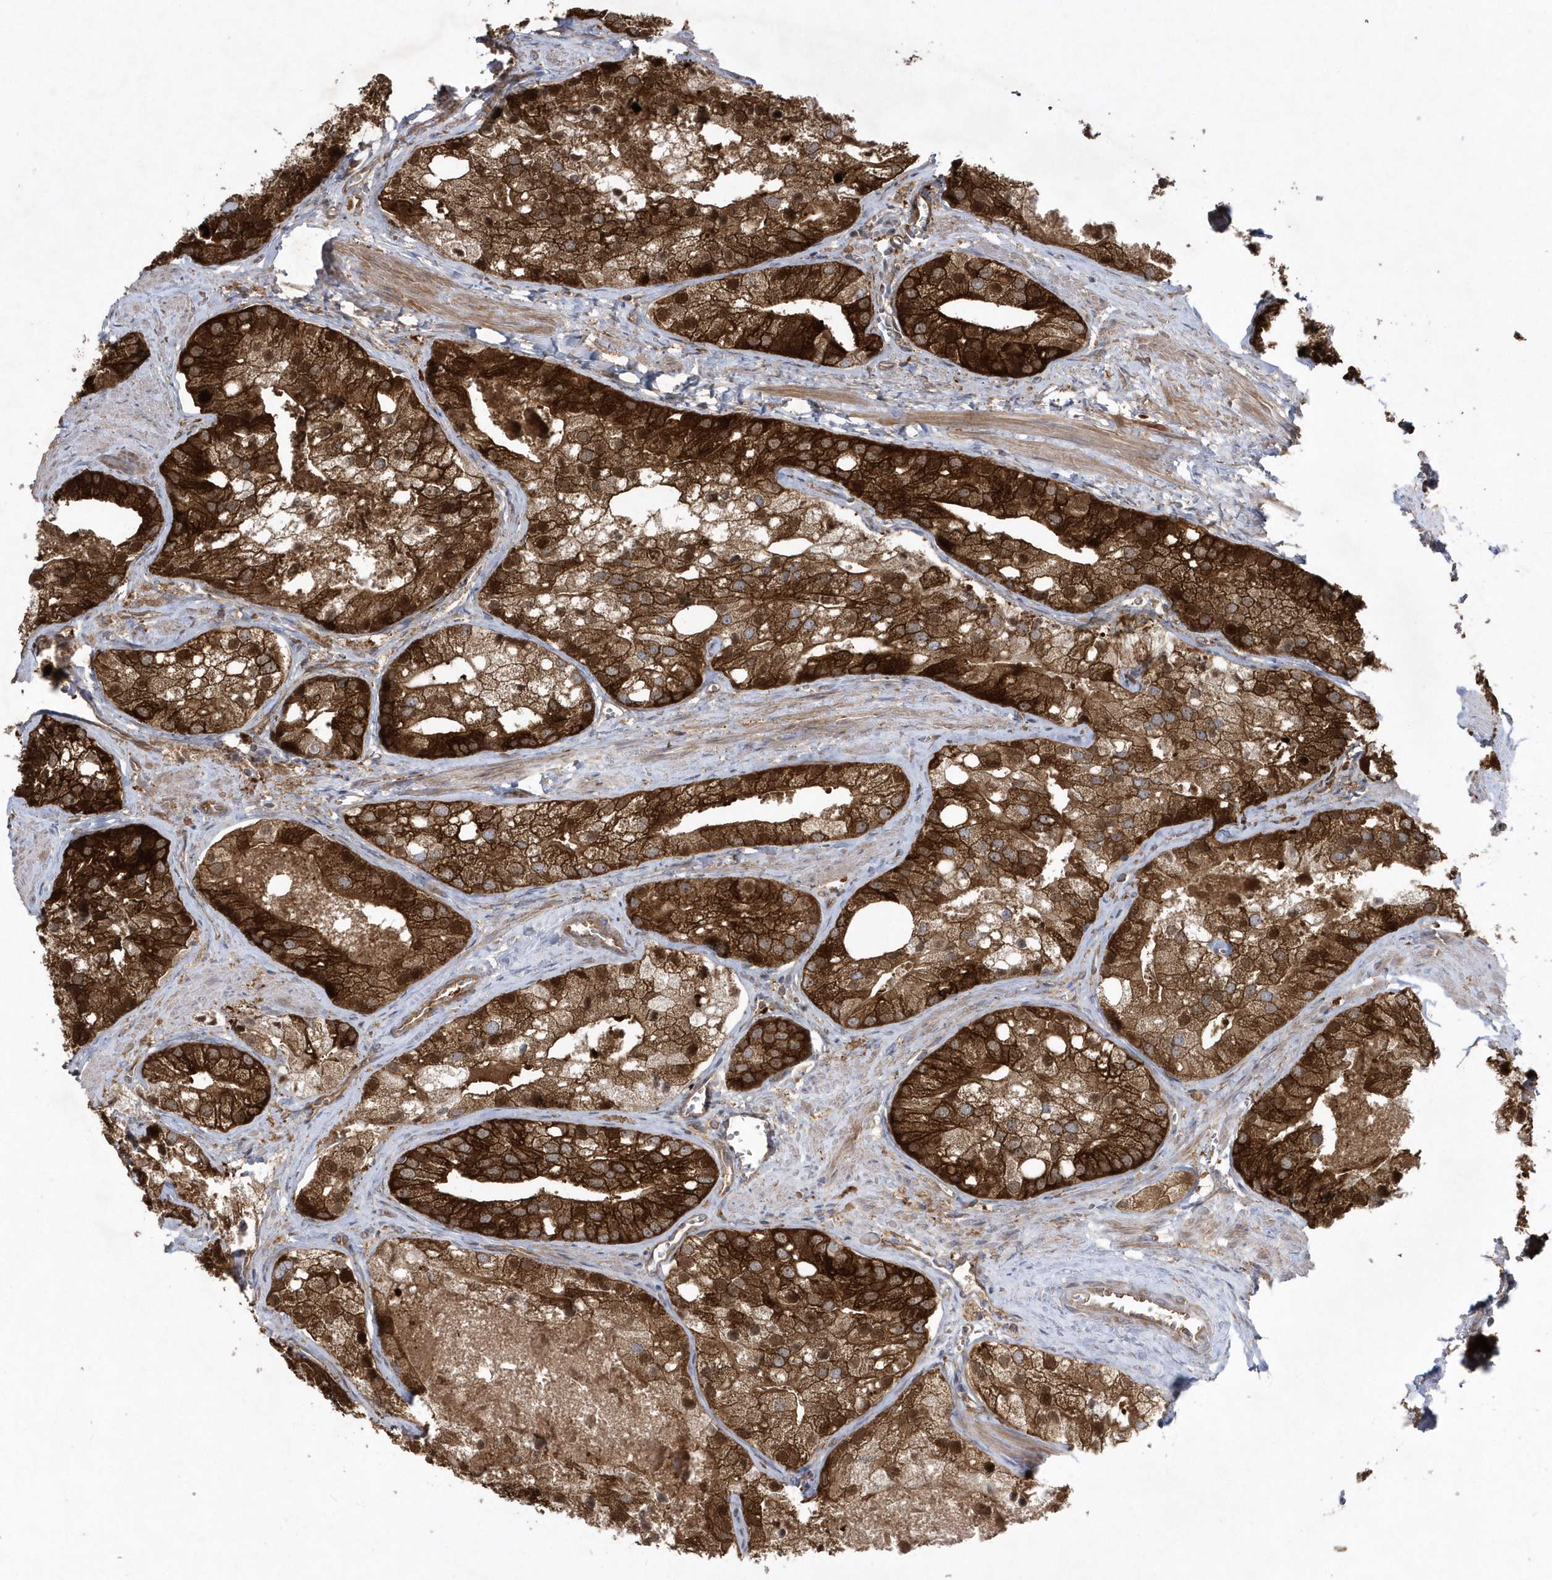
{"staining": {"intensity": "strong", "quantity": ">75%", "location": "cytoplasmic/membranous,nuclear"}, "tissue": "prostate cancer", "cell_type": "Tumor cells", "image_type": "cancer", "snomed": [{"axis": "morphology", "description": "Adenocarcinoma, Low grade"}, {"axis": "topography", "description": "Prostate"}], "caption": "Adenocarcinoma (low-grade) (prostate) tissue demonstrates strong cytoplasmic/membranous and nuclear staining in approximately >75% of tumor cells, visualized by immunohistochemistry.", "gene": "PAICS", "patient": {"sex": "male", "age": 69}}